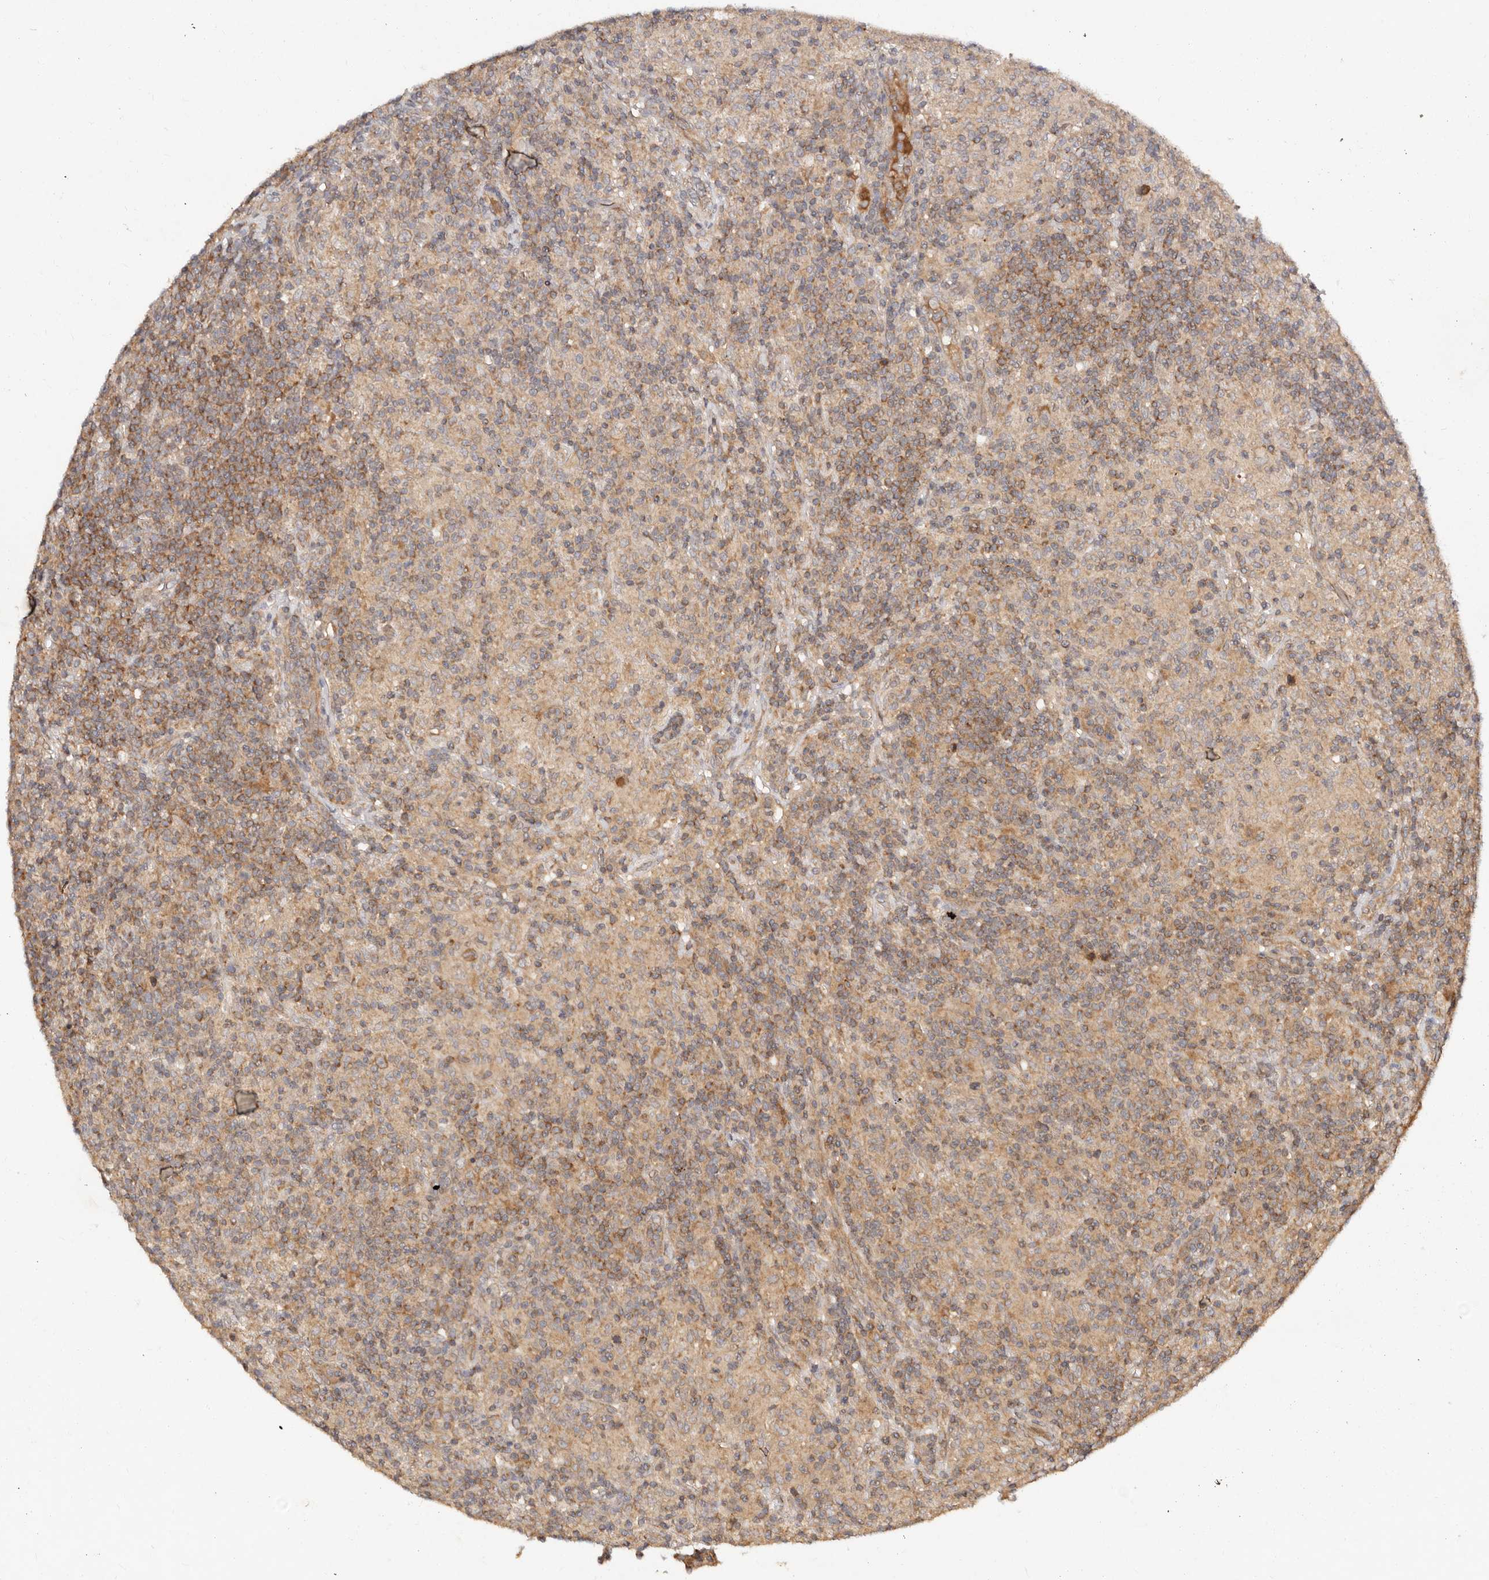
{"staining": {"intensity": "moderate", "quantity": ">75%", "location": "cytoplasmic/membranous"}, "tissue": "lymphoma", "cell_type": "Tumor cells", "image_type": "cancer", "snomed": [{"axis": "morphology", "description": "Hodgkin's disease, NOS"}, {"axis": "topography", "description": "Lymph node"}], "caption": "Lymphoma tissue demonstrates moderate cytoplasmic/membranous expression in about >75% of tumor cells, visualized by immunohistochemistry.", "gene": "DENND11", "patient": {"sex": "male", "age": 70}}